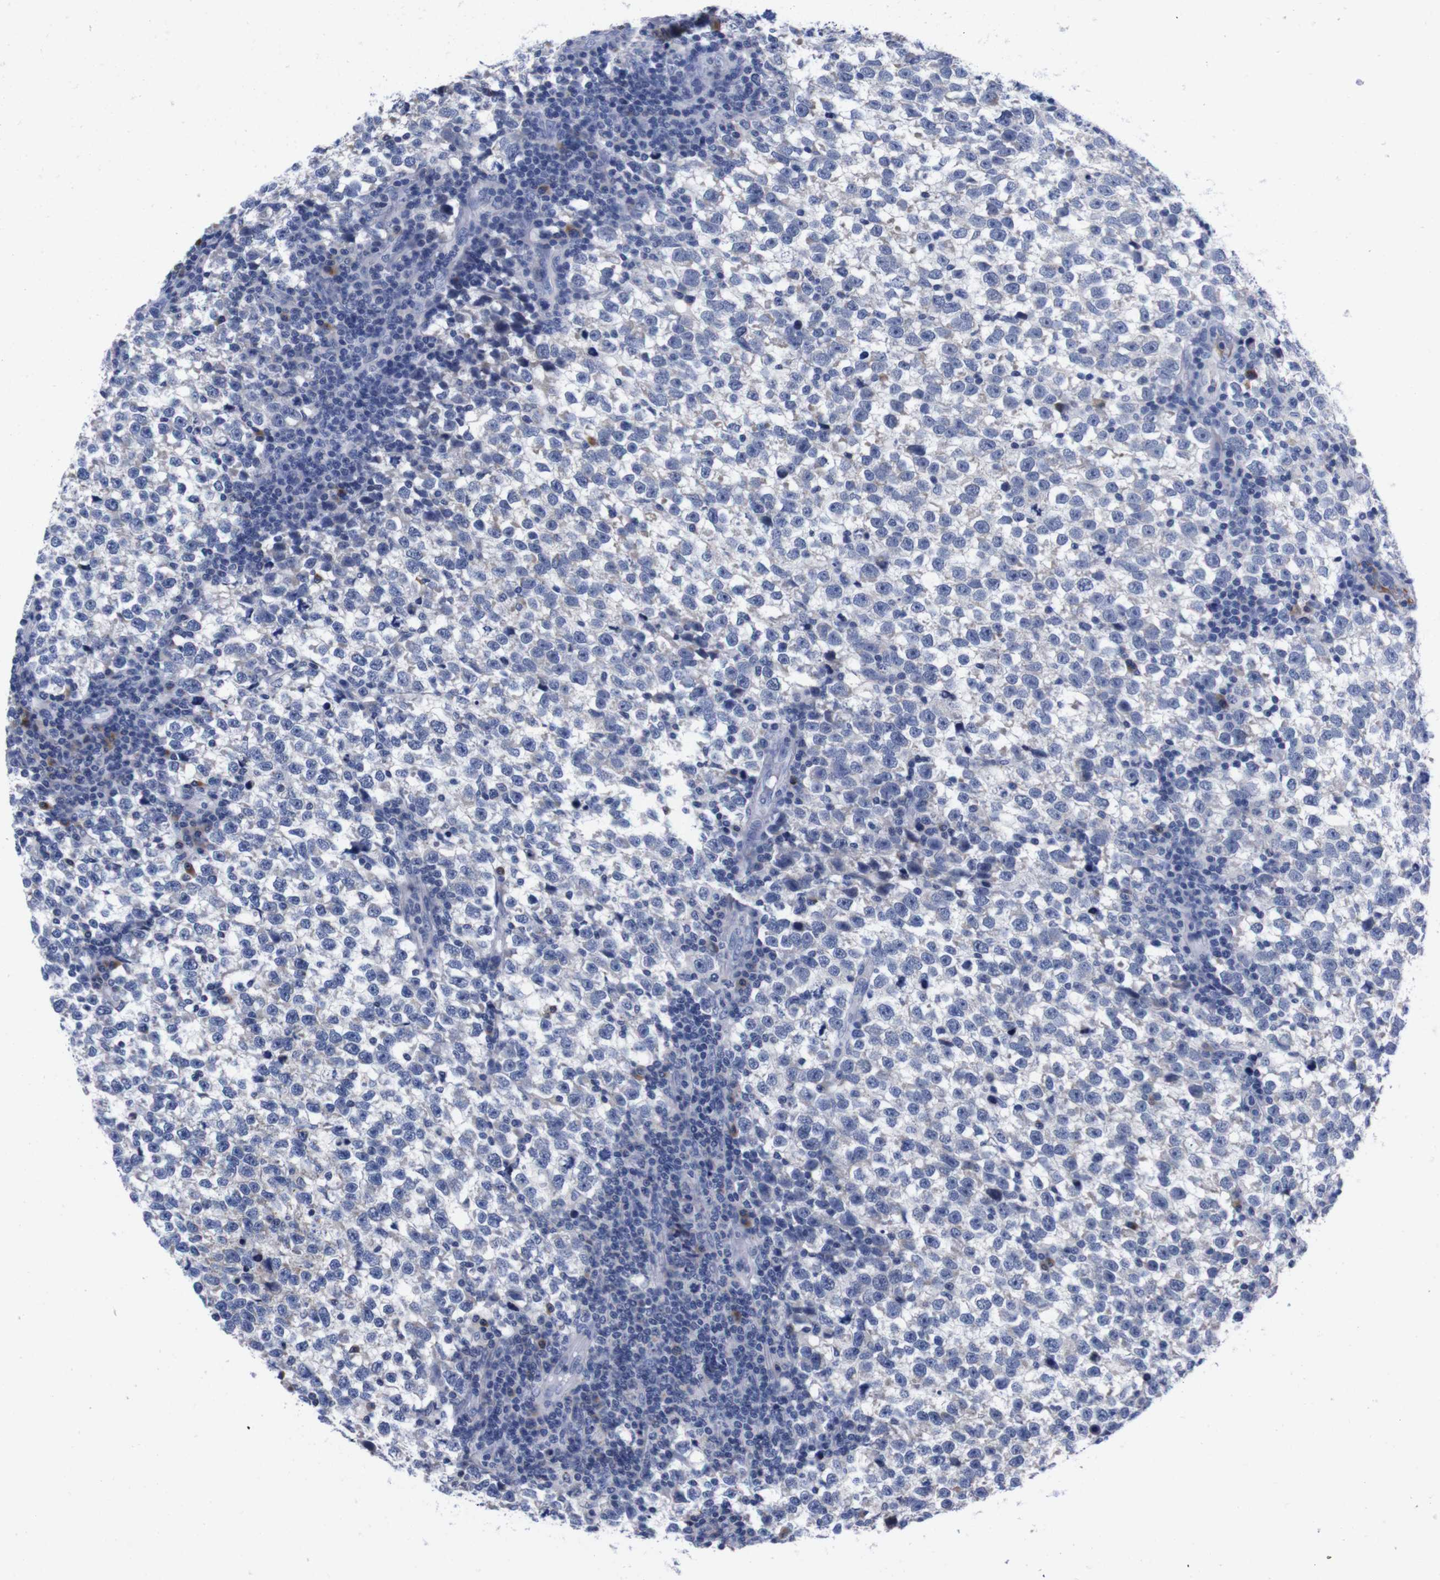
{"staining": {"intensity": "negative", "quantity": "none", "location": "none"}, "tissue": "testis cancer", "cell_type": "Tumor cells", "image_type": "cancer", "snomed": [{"axis": "morphology", "description": "Normal tissue, NOS"}, {"axis": "morphology", "description": "Seminoma, NOS"}, {"axis": "topography", "description": "Testis"}], "caption": "Testis seminoma was stained to show a protein in brown. There is no significant staining in tumor cells. (DAB (3,3'-diaminobenzidine) immunohistochemistry (IHC) visualized using brightfield microscopy, high magnification).", "gene": "FAM210A", "patient": {"sex": "male", "age": 43}}